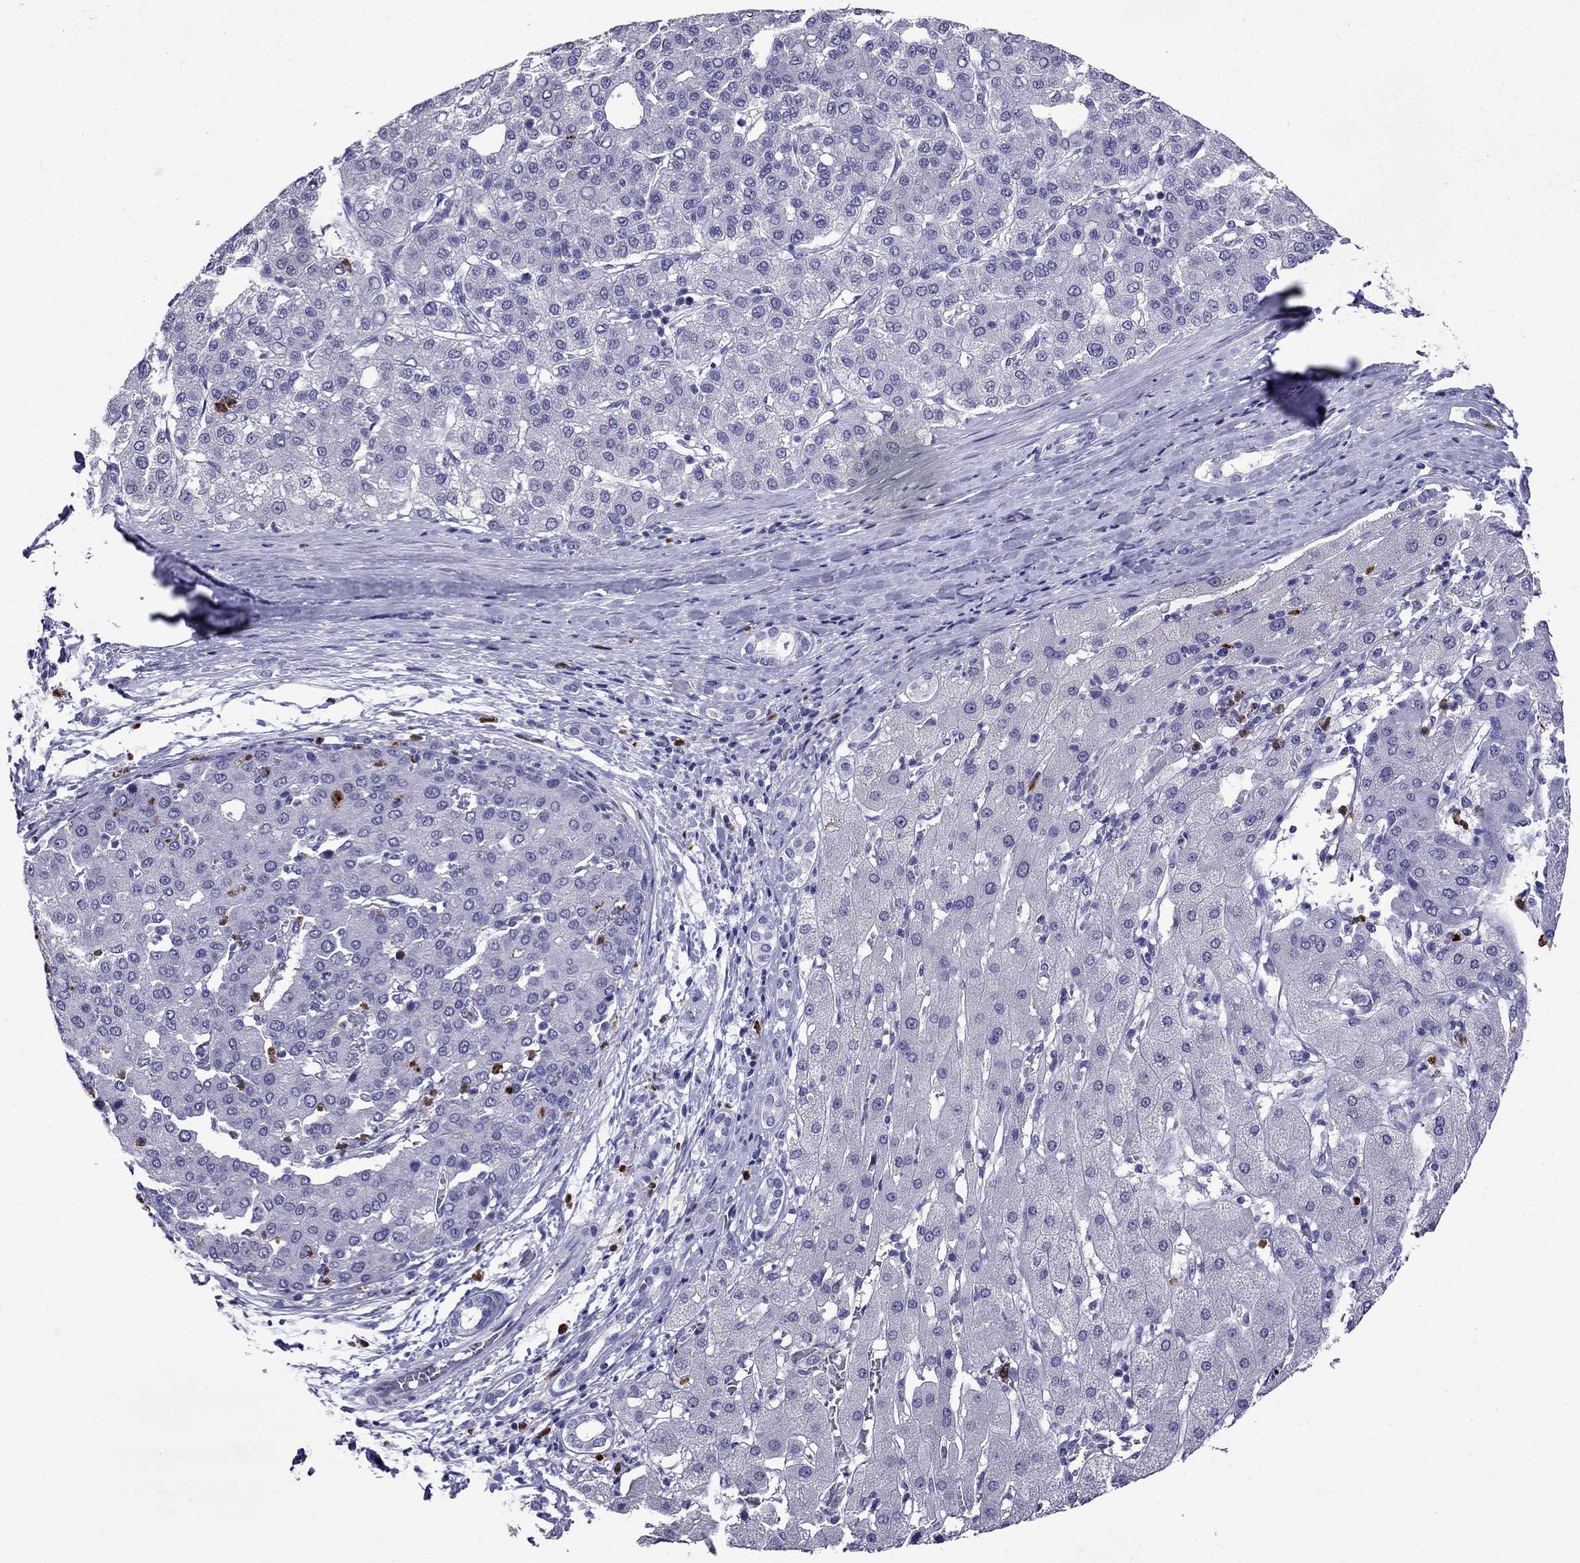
{"staining": {"intensity": "negative", "quantity": "none", "location": "none"}, "tissue": "liver cancer", "cell_type": "Tumor cells", "image_type": "cancer", "snomed": [{"axis": "morphology", "description": "Carcinoma, Hepatocellular, NOS"}, {"axis": "topography", "description": "Liver"}], "caption": "Tumor cells are negative for protein expression in human hepatocellular carcinoma (liver).", "gene": "OLFM4", "patient": {"sex": "male", "age": 65}}